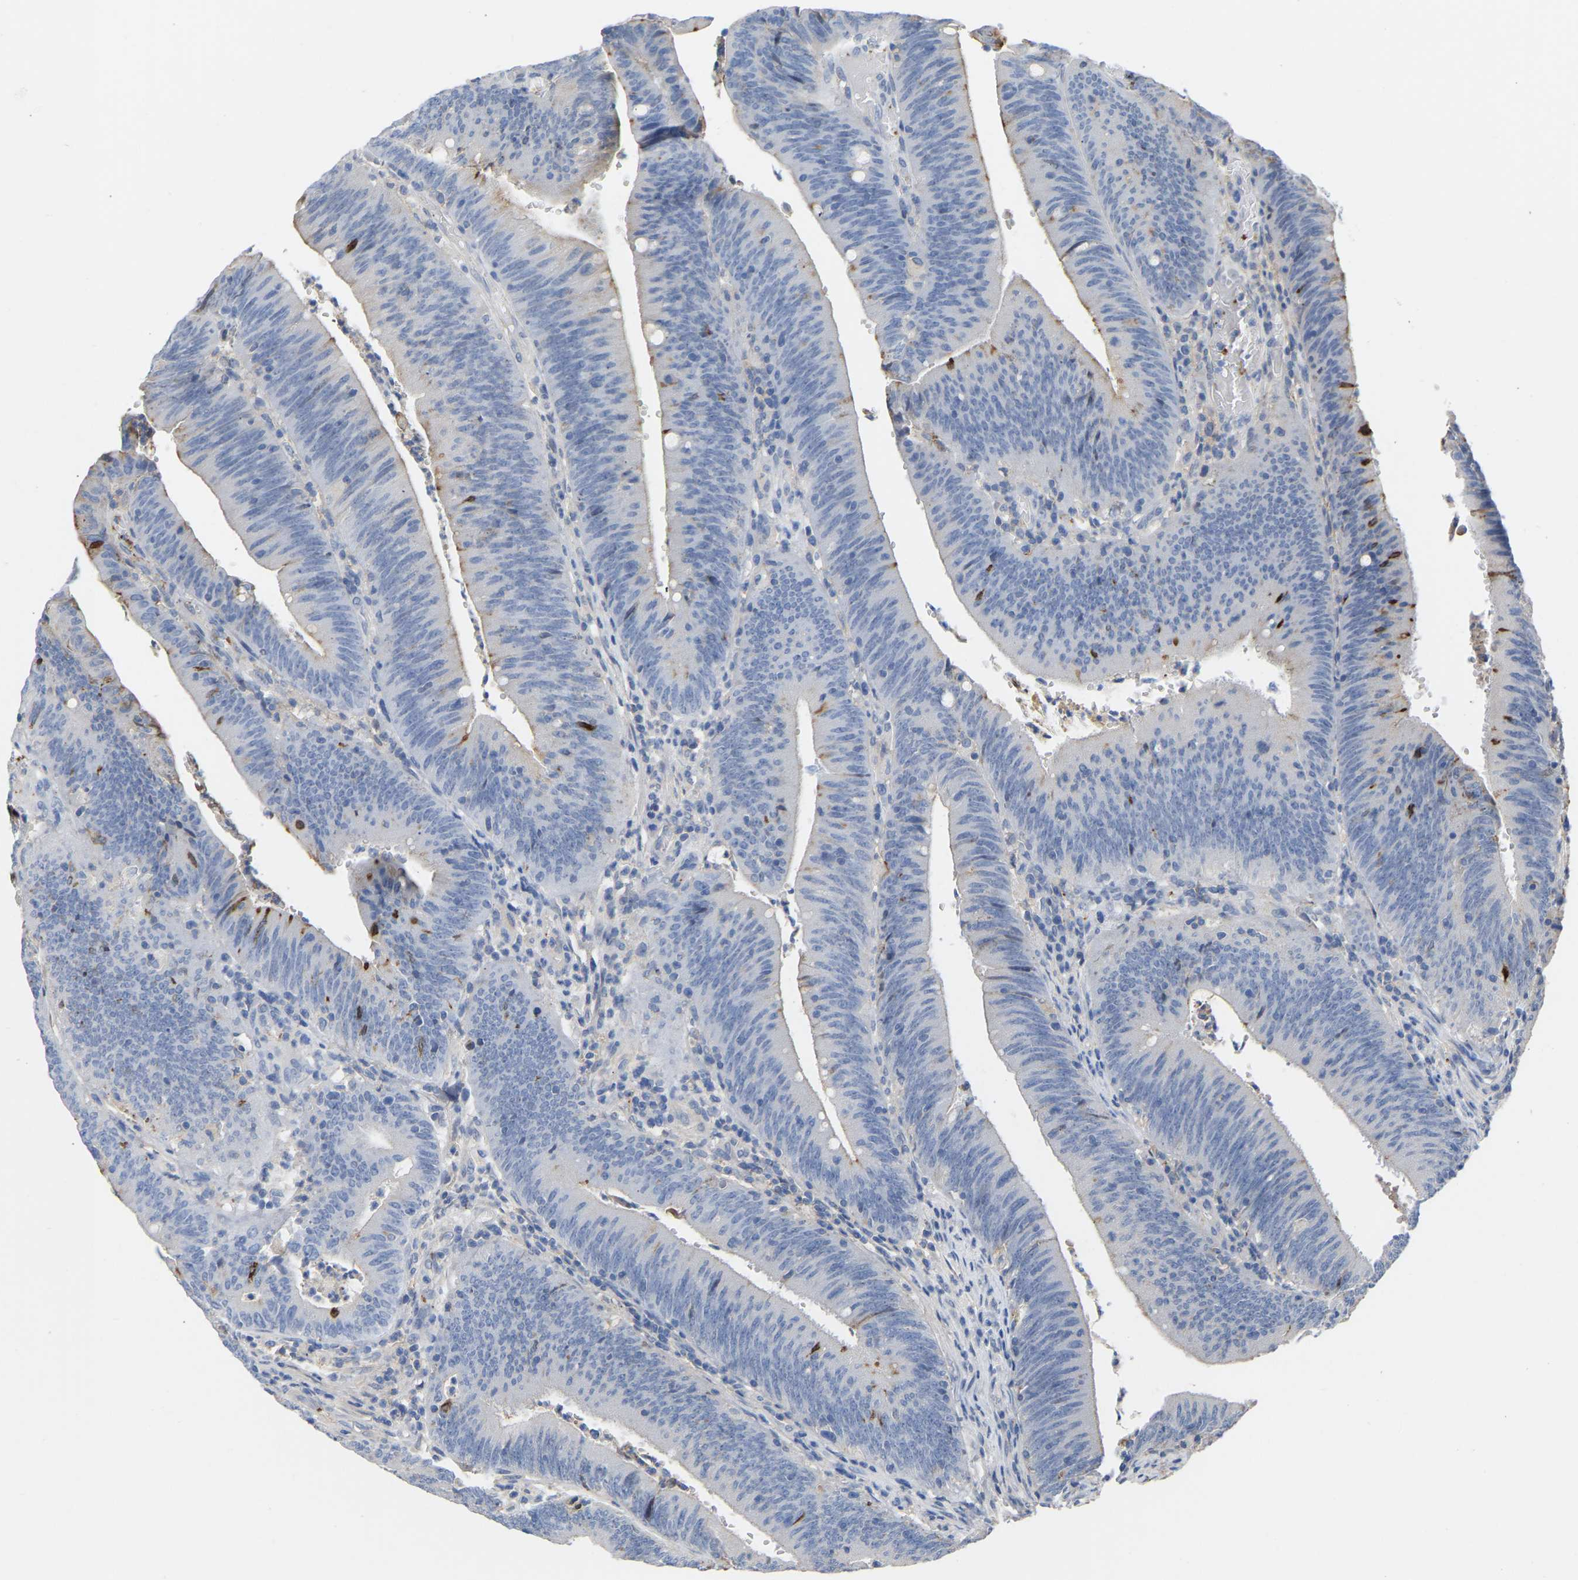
{"staining": {"intensity": "negative", "quantity": "none", "location": "none"}, "tissue": "colorectal cancer", "cell_type": "Tumor cells", "image_type": "cancer", "snomed": [{"axis": "morphology", "description": "Normal tissue, NOS"}, {"axis": "morphology", "description": "Adenocarcinoma, NOS"}, {"axis": "topography", "description": "Rectum"}], "caption": "High power microscopy photomicrograph of an IHC histopathology image of adenocarcinoma (colorectal), revealing no significant expression in tumor cells.", "gene": "ZNF449", "patient": {"sex": "female", "age": 66}}